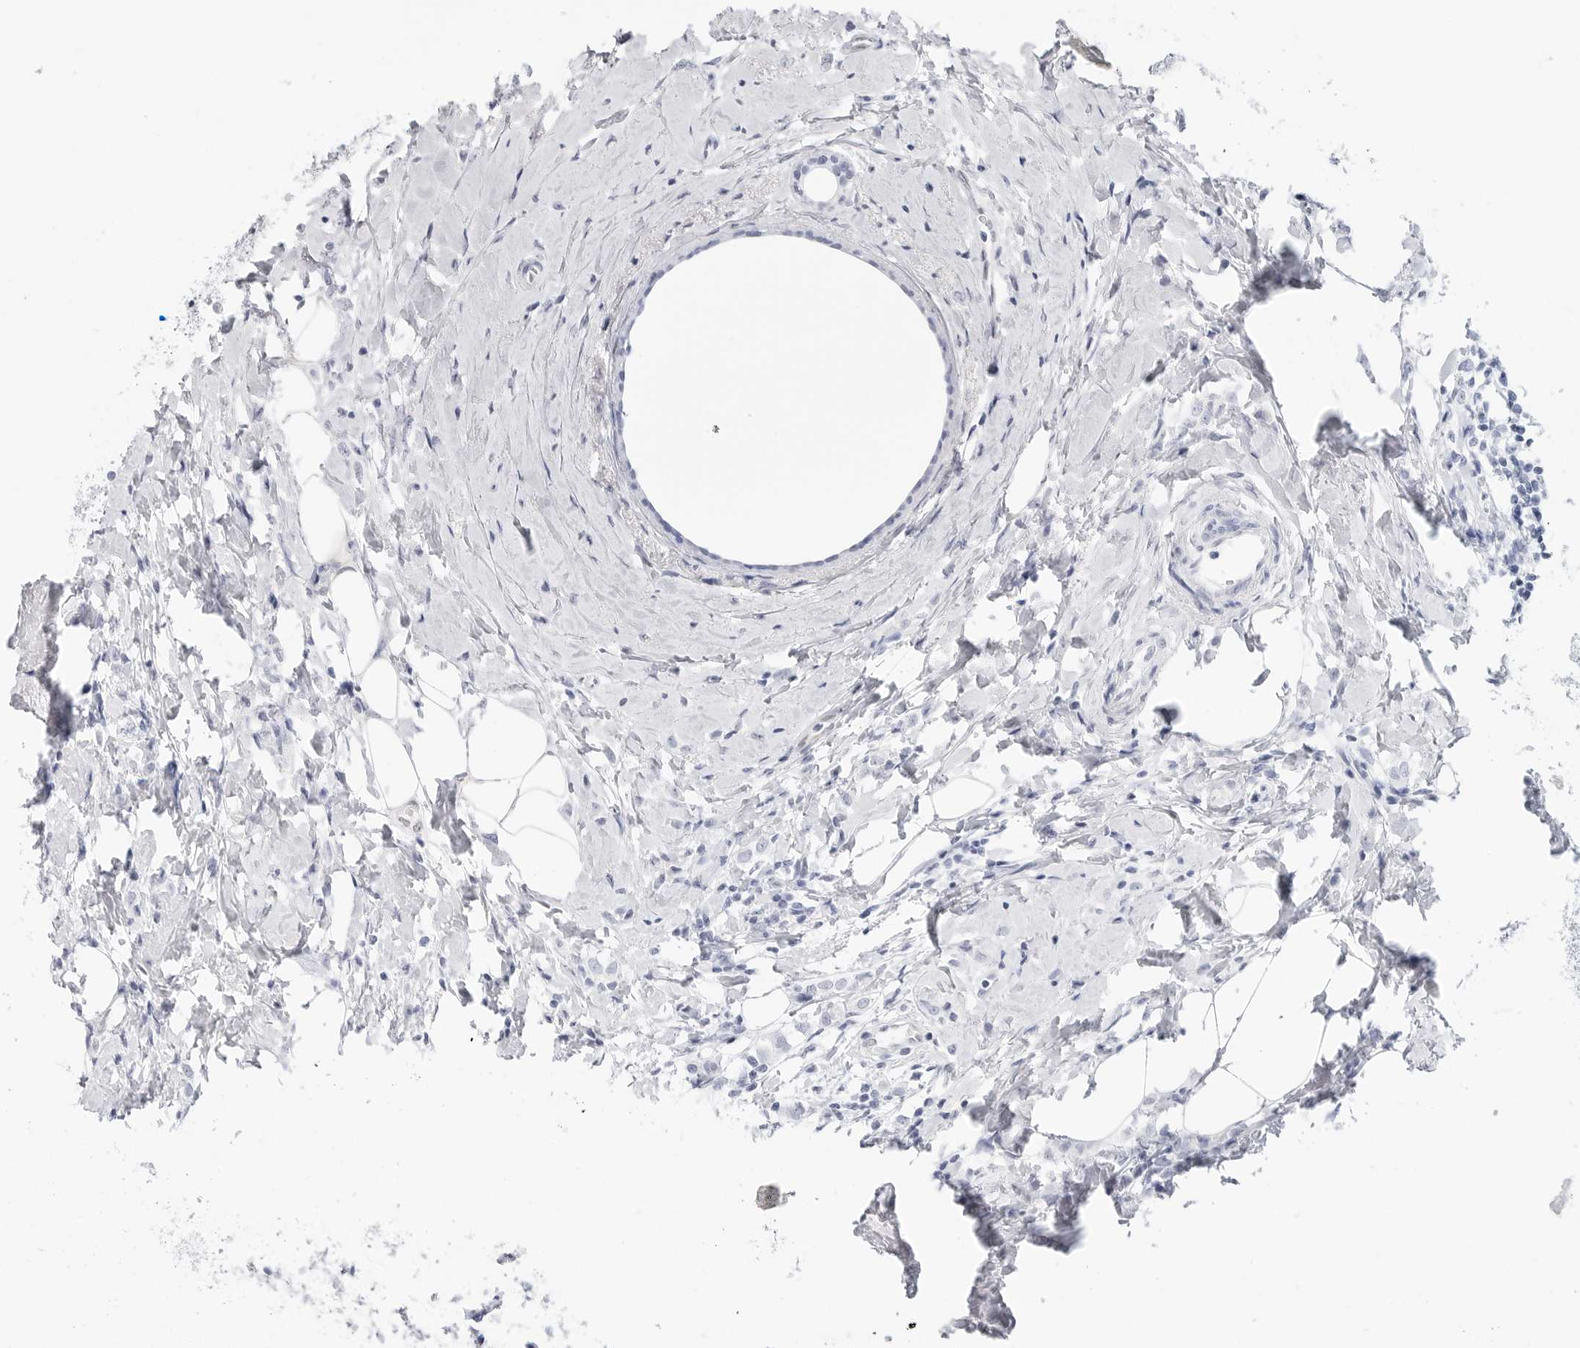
{"staining": {"intensity": "negative", "quantity": "none", "location": "none"}, "tissue": "breast cancer", "cell_type": "Tumor cells", "image_type": "cancer", "snomed": [{"axis": "morphology", "description": "Lobular carcinoma"}, {"axis": "topography", "description": "Breast"}], "caption": "IHC photomicrograph of breast cancer (lobular carcinoma) stained for a protein (brown), which exhibits no positivity in tumor cells. The staining was performed using DAB to visualize the protein expression in brown, while the nuclei were stained in blue with hematoxylin (Magnification: 20x).", "gene": "SLC19A1", "patient": {"sex": "female", "age": 47}}